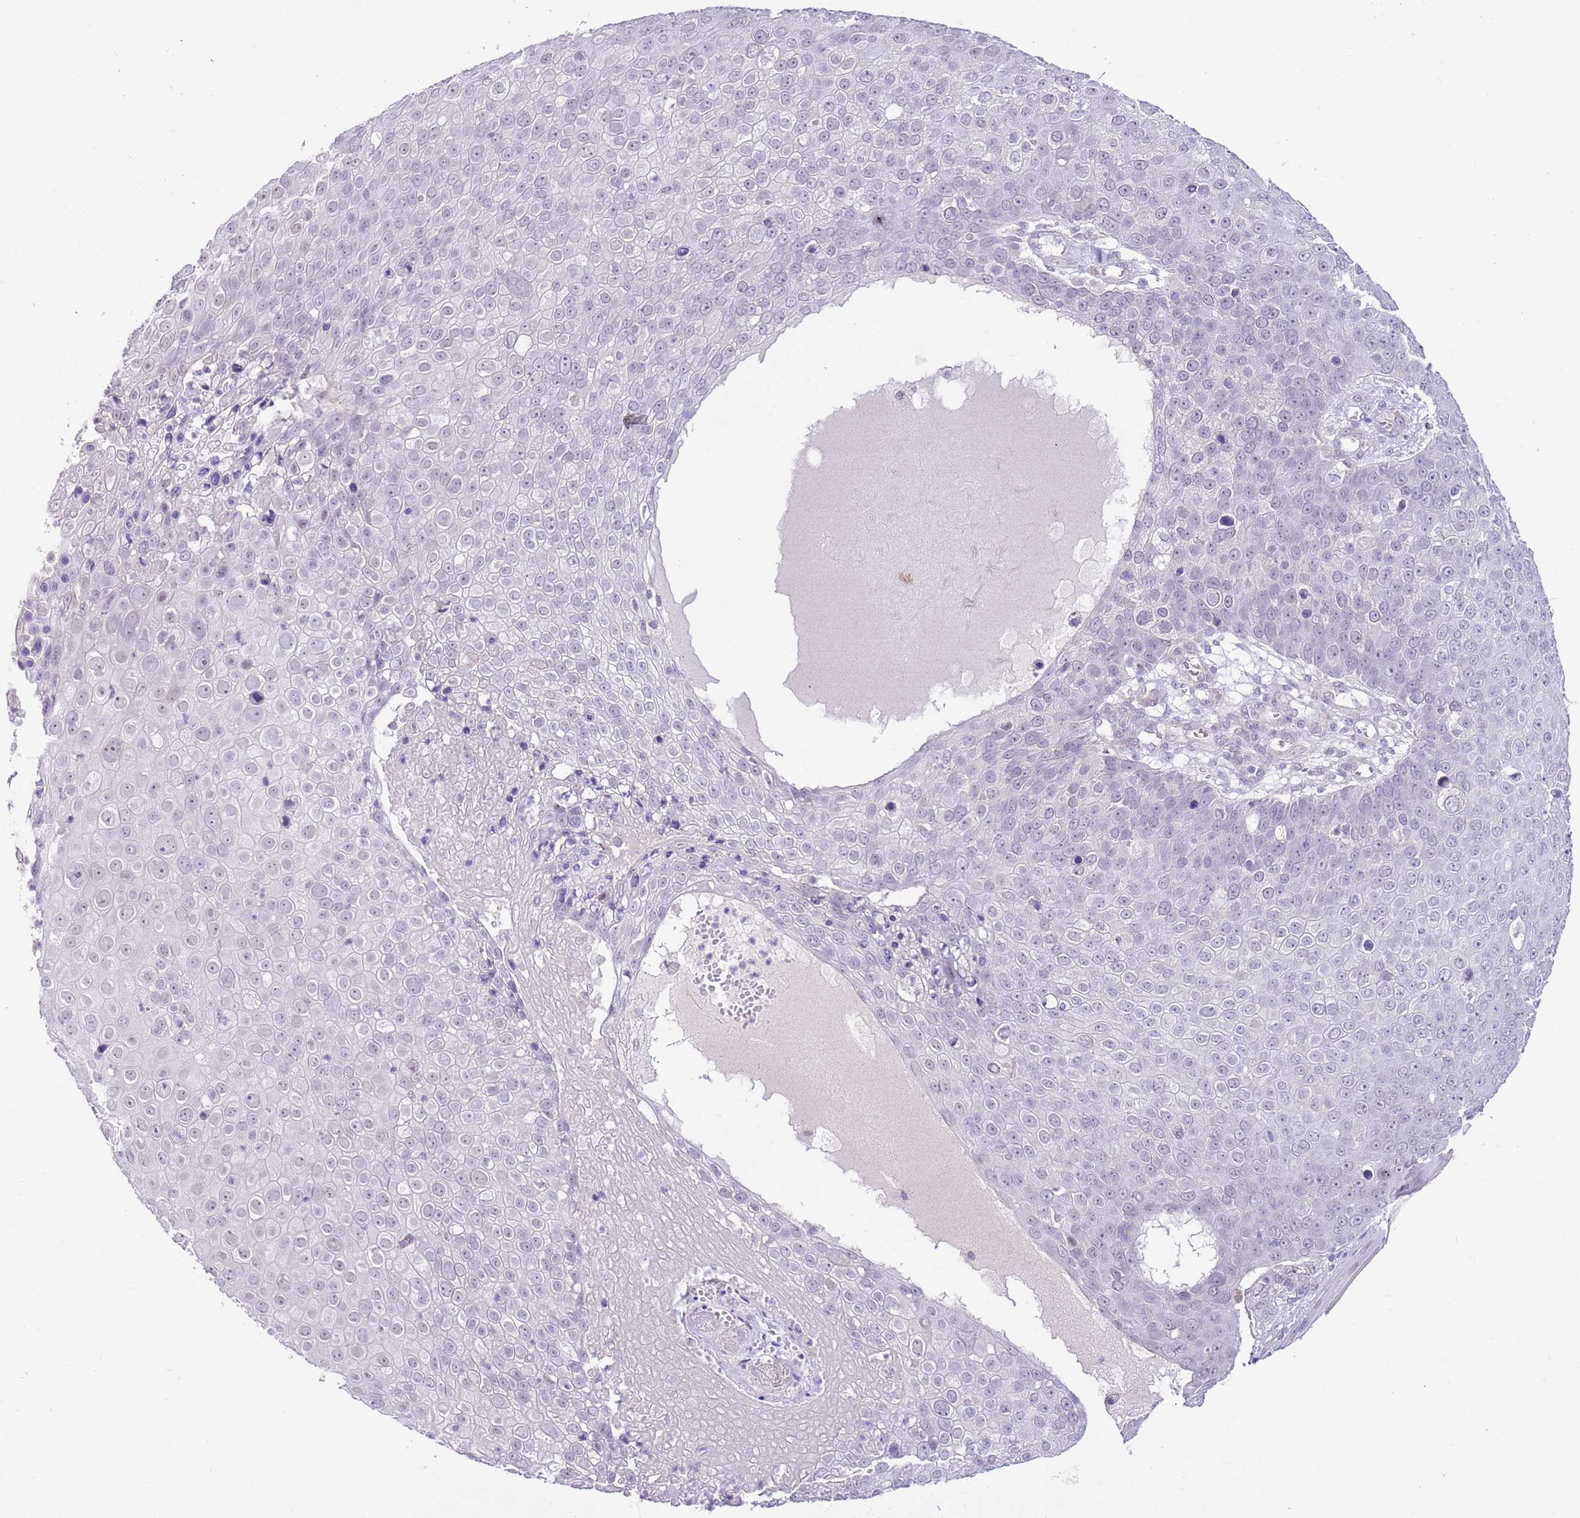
{"staining": {"intensity": "negative", "quantity": "none", "location": "none"}, "tissue": "skin cancer", "cell_type": "Tumor cells", "image_type": "cancer", "snomed": [{"axis": "morphology", "description": "Squamous cell carcinoma, NOS"}, {"axis": "topography", "description": "Skin"}], "caption": "Tumor cells are negative for protein expression in human skin cancer (squamous cell carcinoma). The staining is performed using DAB brown chromogen with nuclei counter-stained in using hematoxylin.", "gene": "MIDN", "patient": {"sex": "male", "age": 71}}